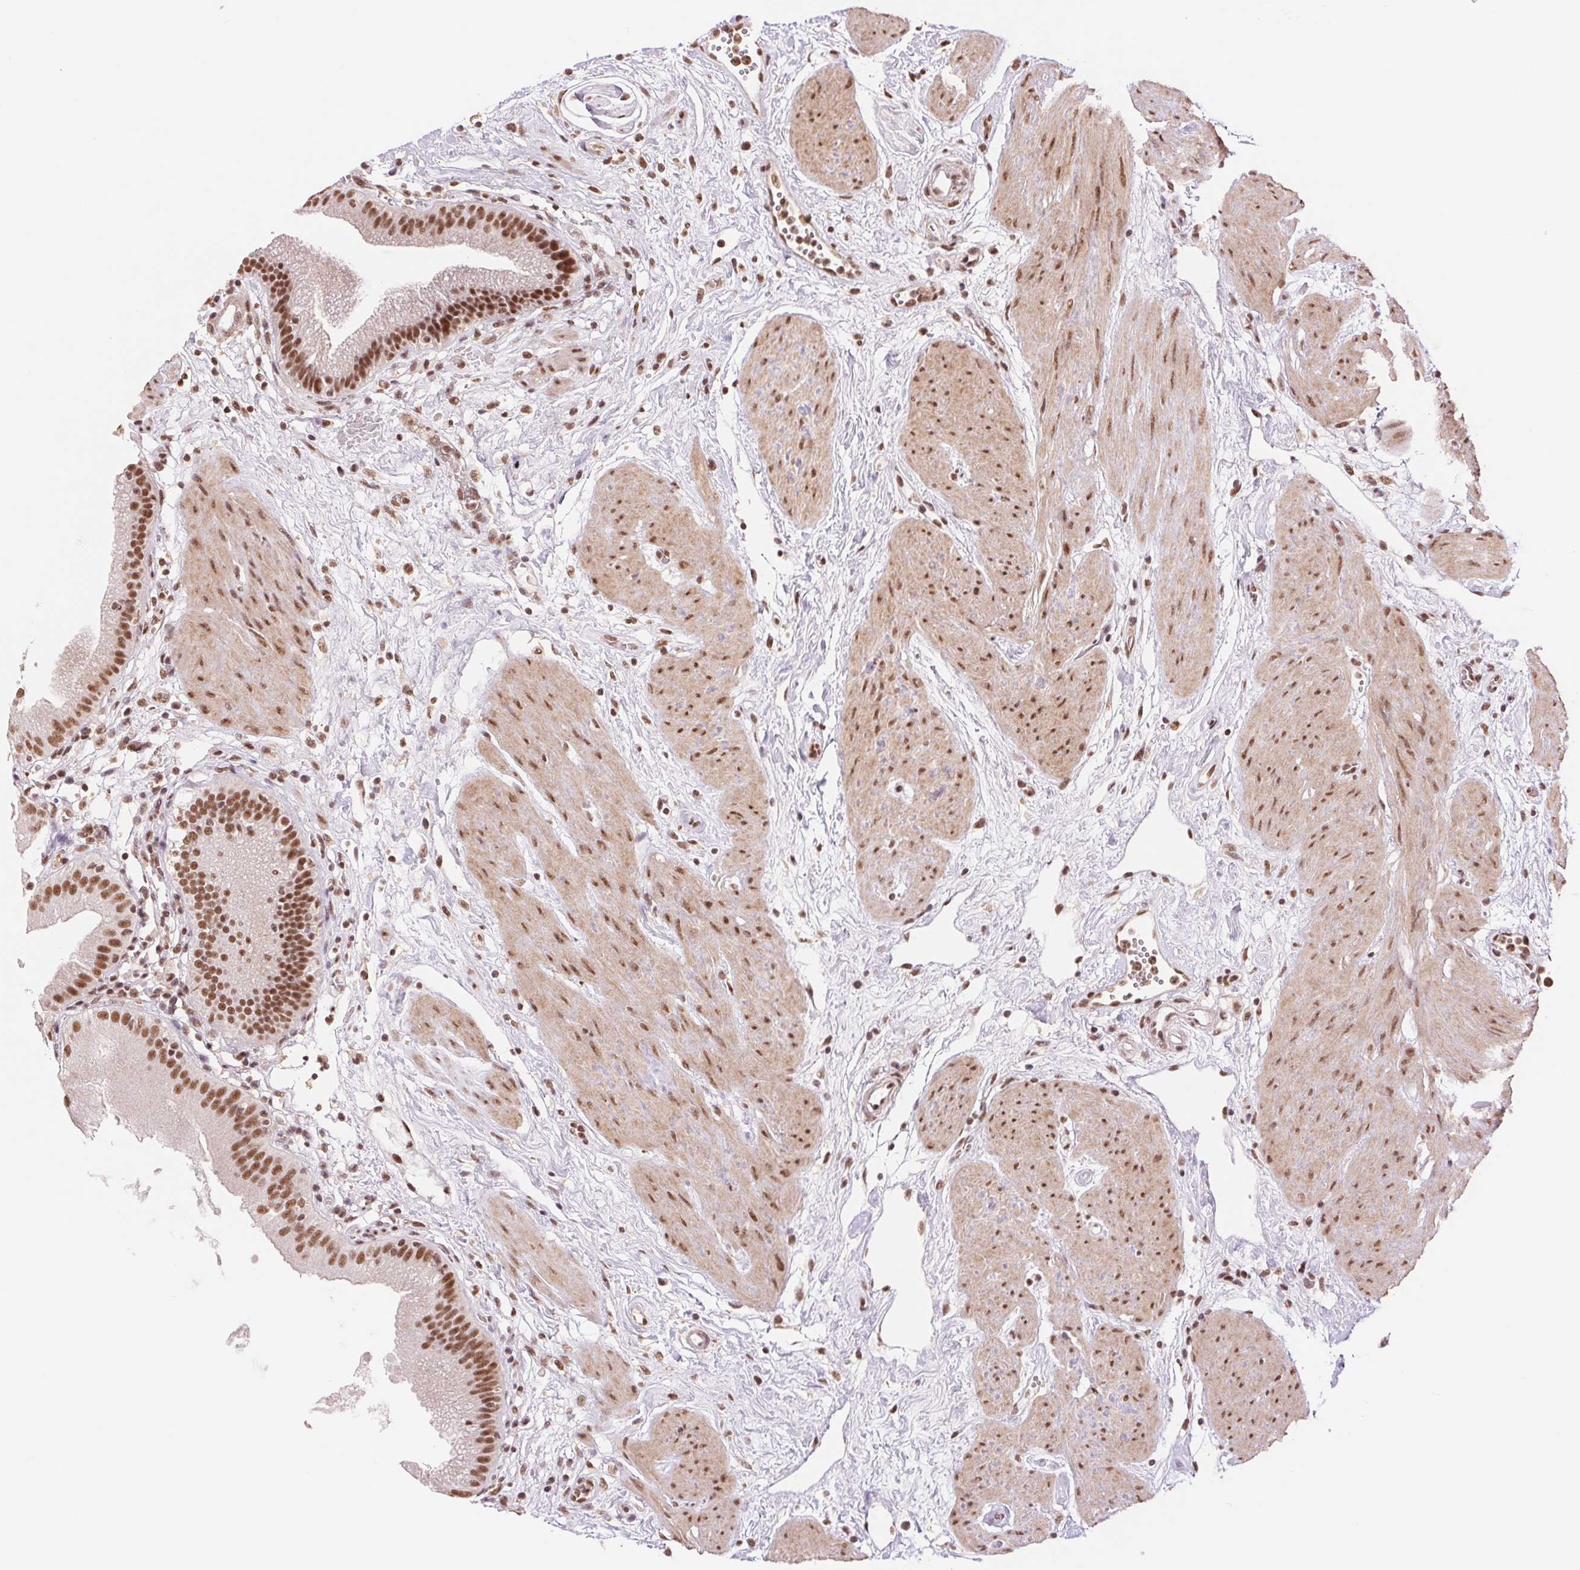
{"staining": {"intensity": "strong", "quantity": ">75%", "location": "nuclear"}, "tissue": "gallbladder", "cell_type": "Glandular cells", "image_type": "normal", "snomed": [{"axis": "morphology", "description": "Normal tissue, NOS"}, {"axis": "topography", "description": "Gallbladder"}], "caption": "Approximately >75% of glandular cells in benign human gallbladder show strong nuclear protein staining as visualized by brown immunohistochemical staining.", "gene": "SREK1", "patient": {"sex": "female", "age": 65}}